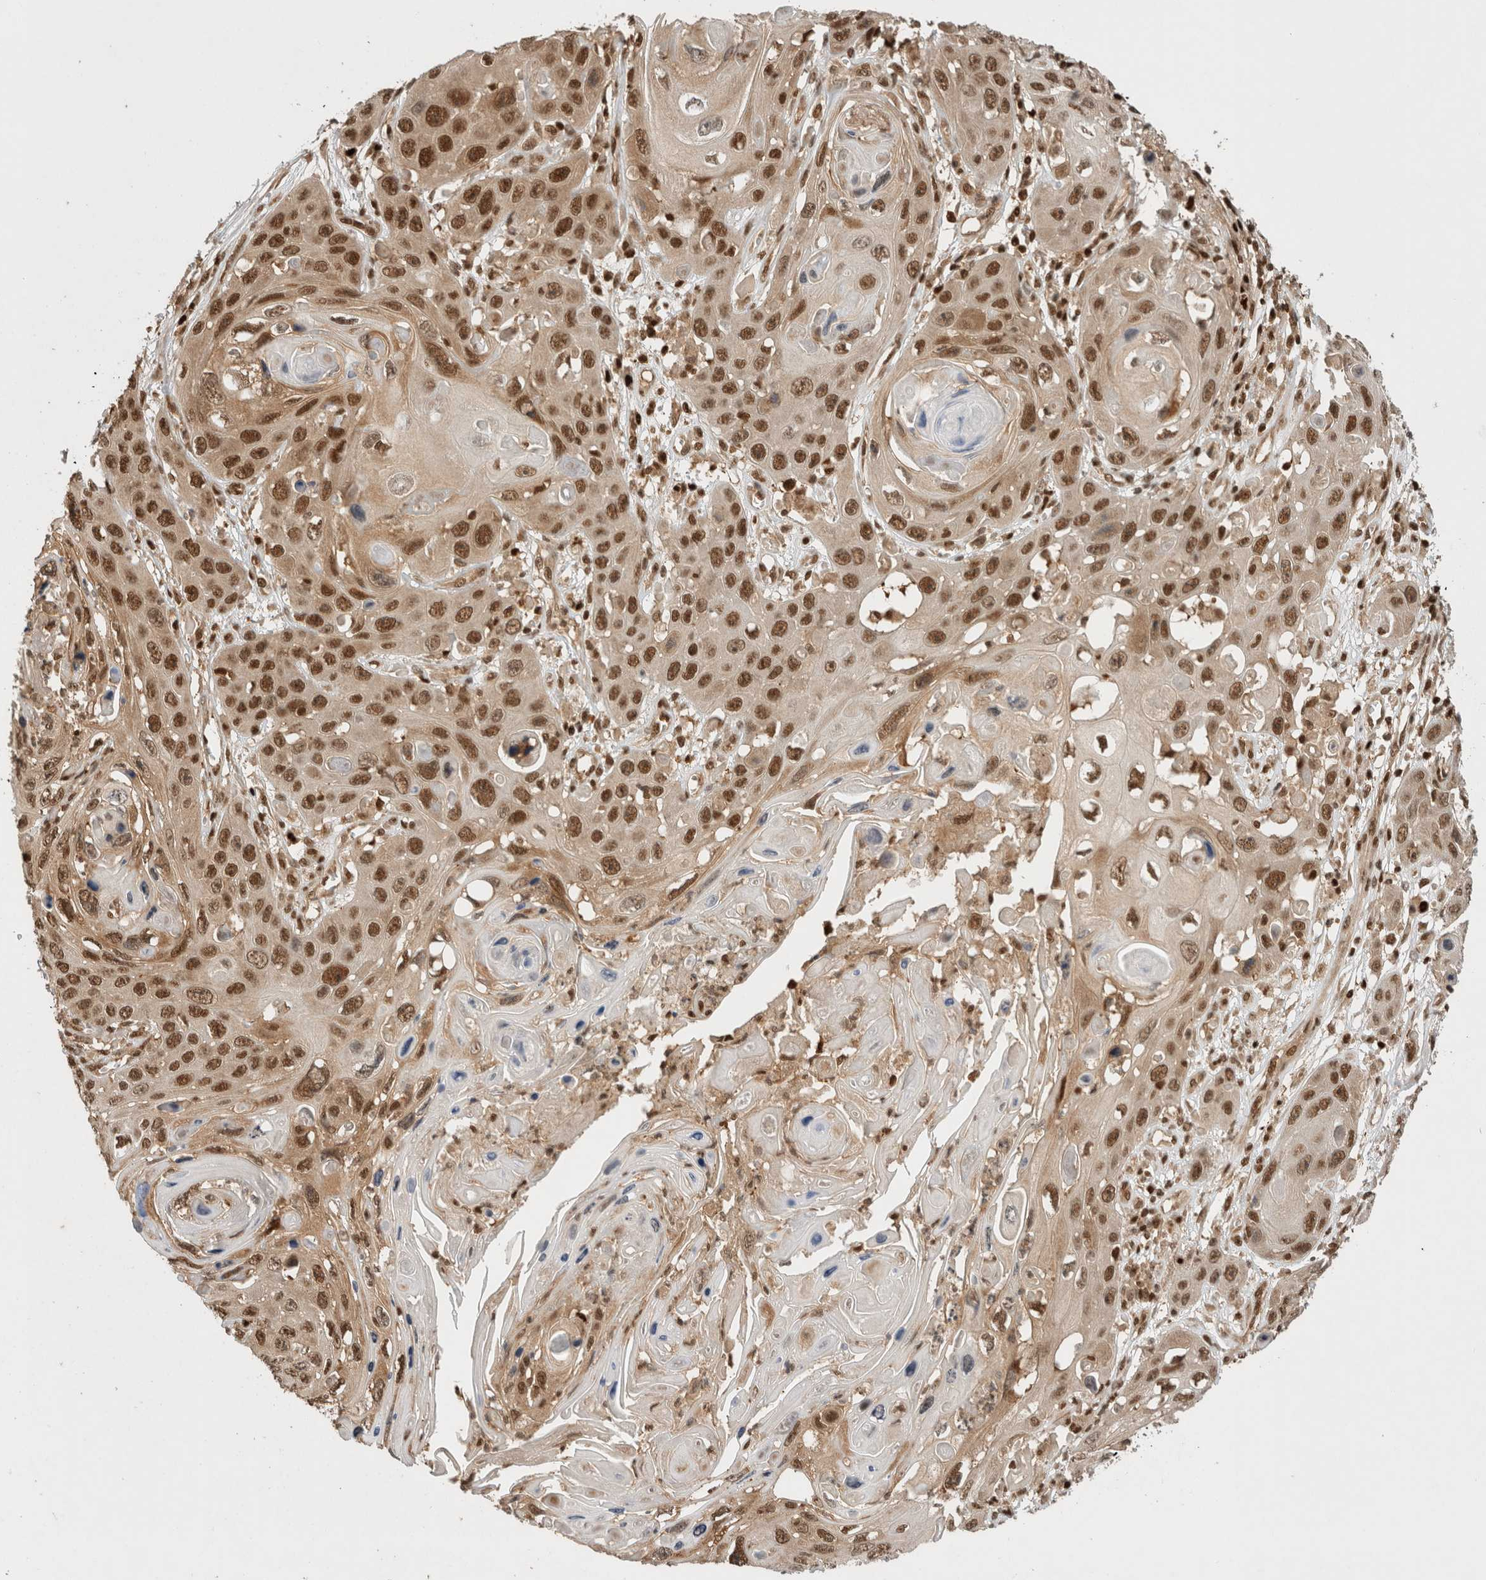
{"staining": {"intensity": "strong", "quantity": ">75%", "location": "cytoplasmic/membranous,nuclear"}, "tissue": "skin cancer", "cell_type": "Tumor cells", "image_type": "cancer", "snomed": [{"axis": "morphology", "description": "Squamous cell carcinoma, NOS"}, {"axis": "topography", "description": "Skin"}], "caption": "The micrograph exhibits staining of skin cancer (squamous cell carcinoma), revealing strong cytoplasmic/membranous and nuclear protein staining (brown color) within tumor cells.", "gene": "SNRNP40", "patient": {"sex": "male", "age": 55}}